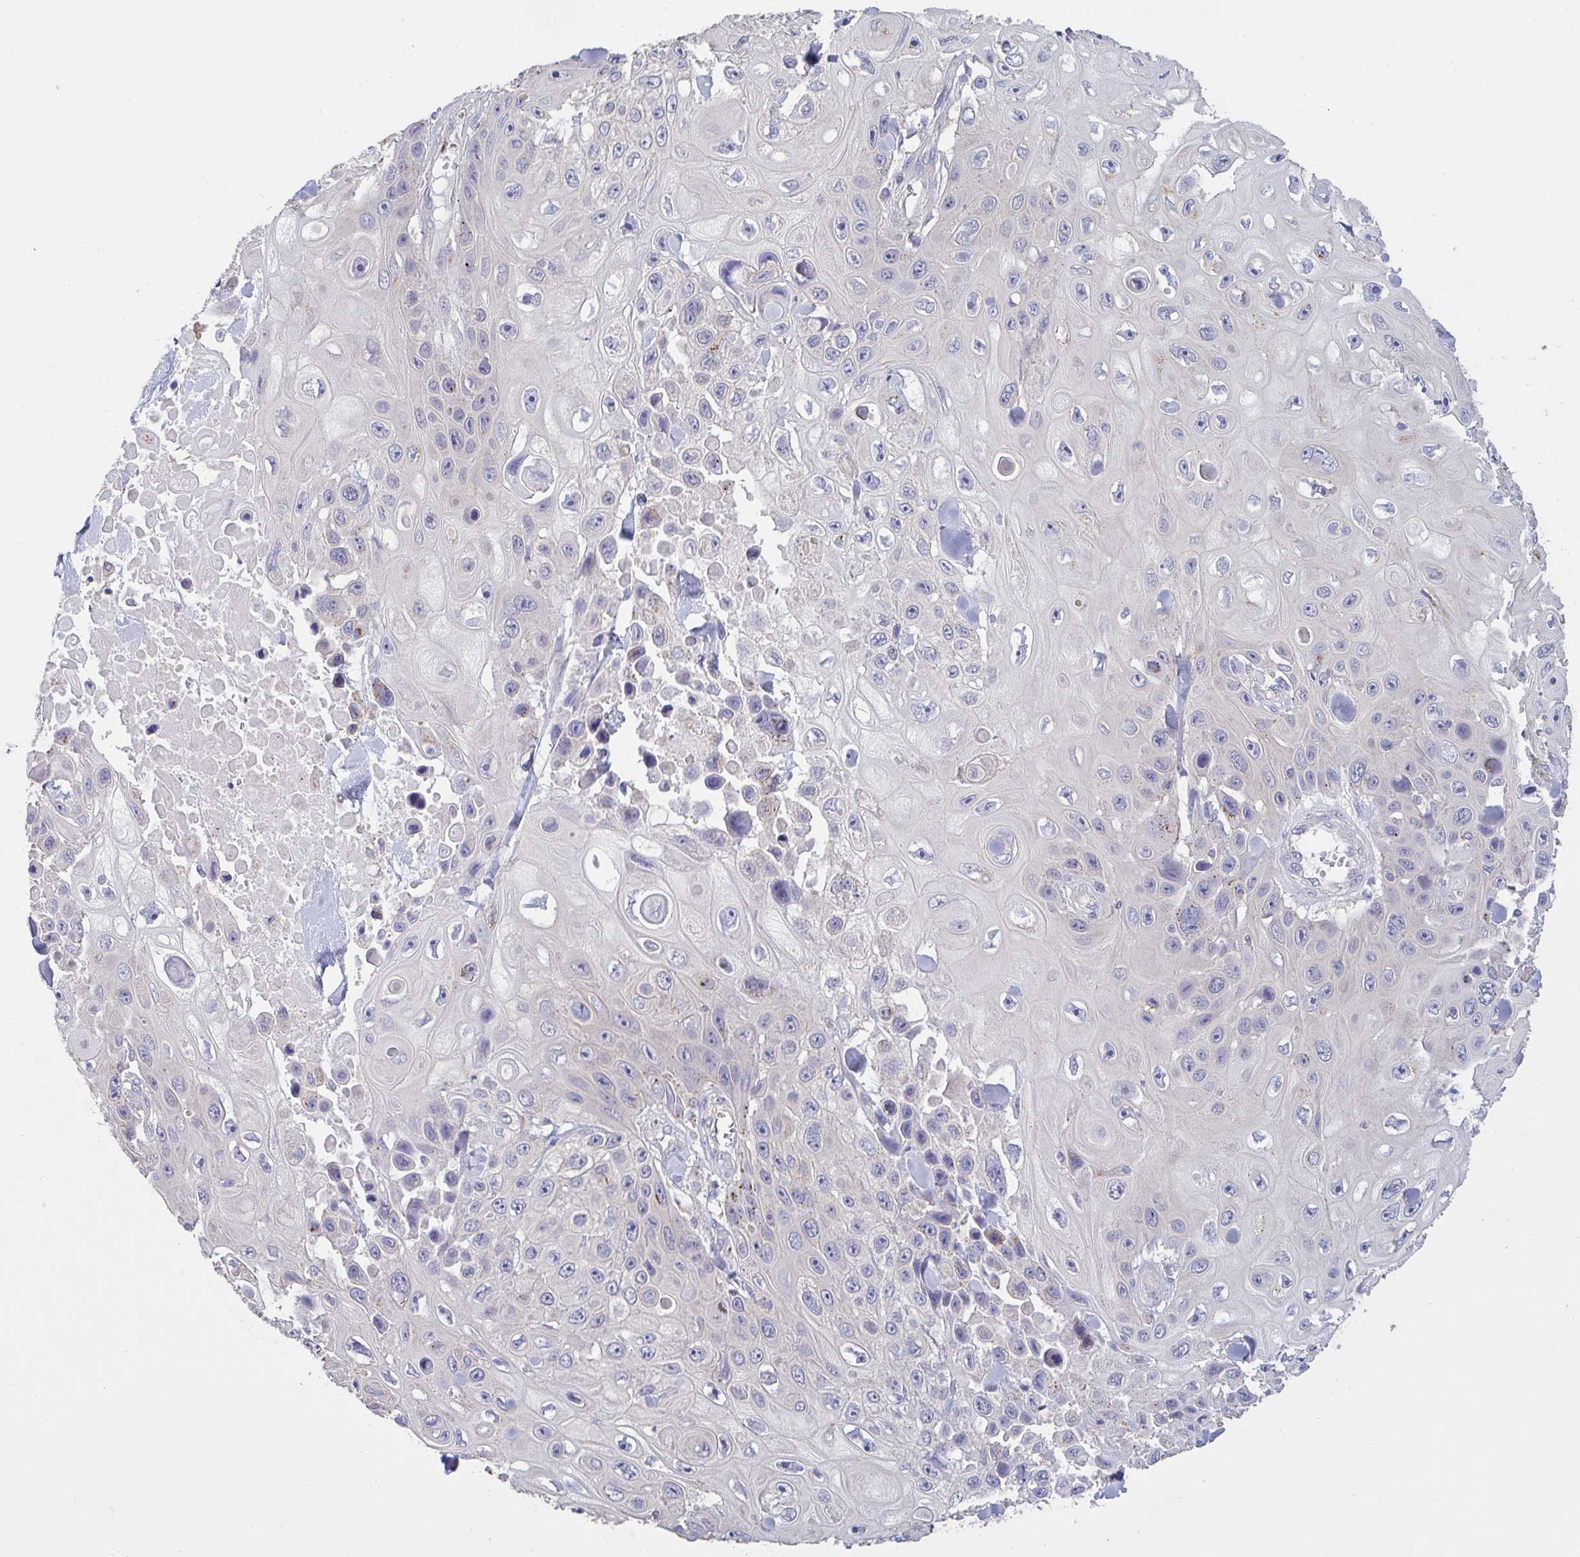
{"staining": {"intensity": "negative", "quantity": "none", "location": "none"}, "tissue": "skin cancer", "cell_type": "Tumor cells", "image_type": "cancer", "snomed": [{"axis": "morphology", "description": "Squamous cell carcinoma, NOS"}, {"axis": "topography", "description": "Skin"}], "caption": "Micrograph shows no significant protein expression in tumor cells of squamous cell carcinoma (skin). (Brightfield microscopy of DAB (3,3'-diaminobenzidine) immunohistochemistry at high magnification).", "gene": "CHMP5", "patient": {"sex": "male", "age": 82}}